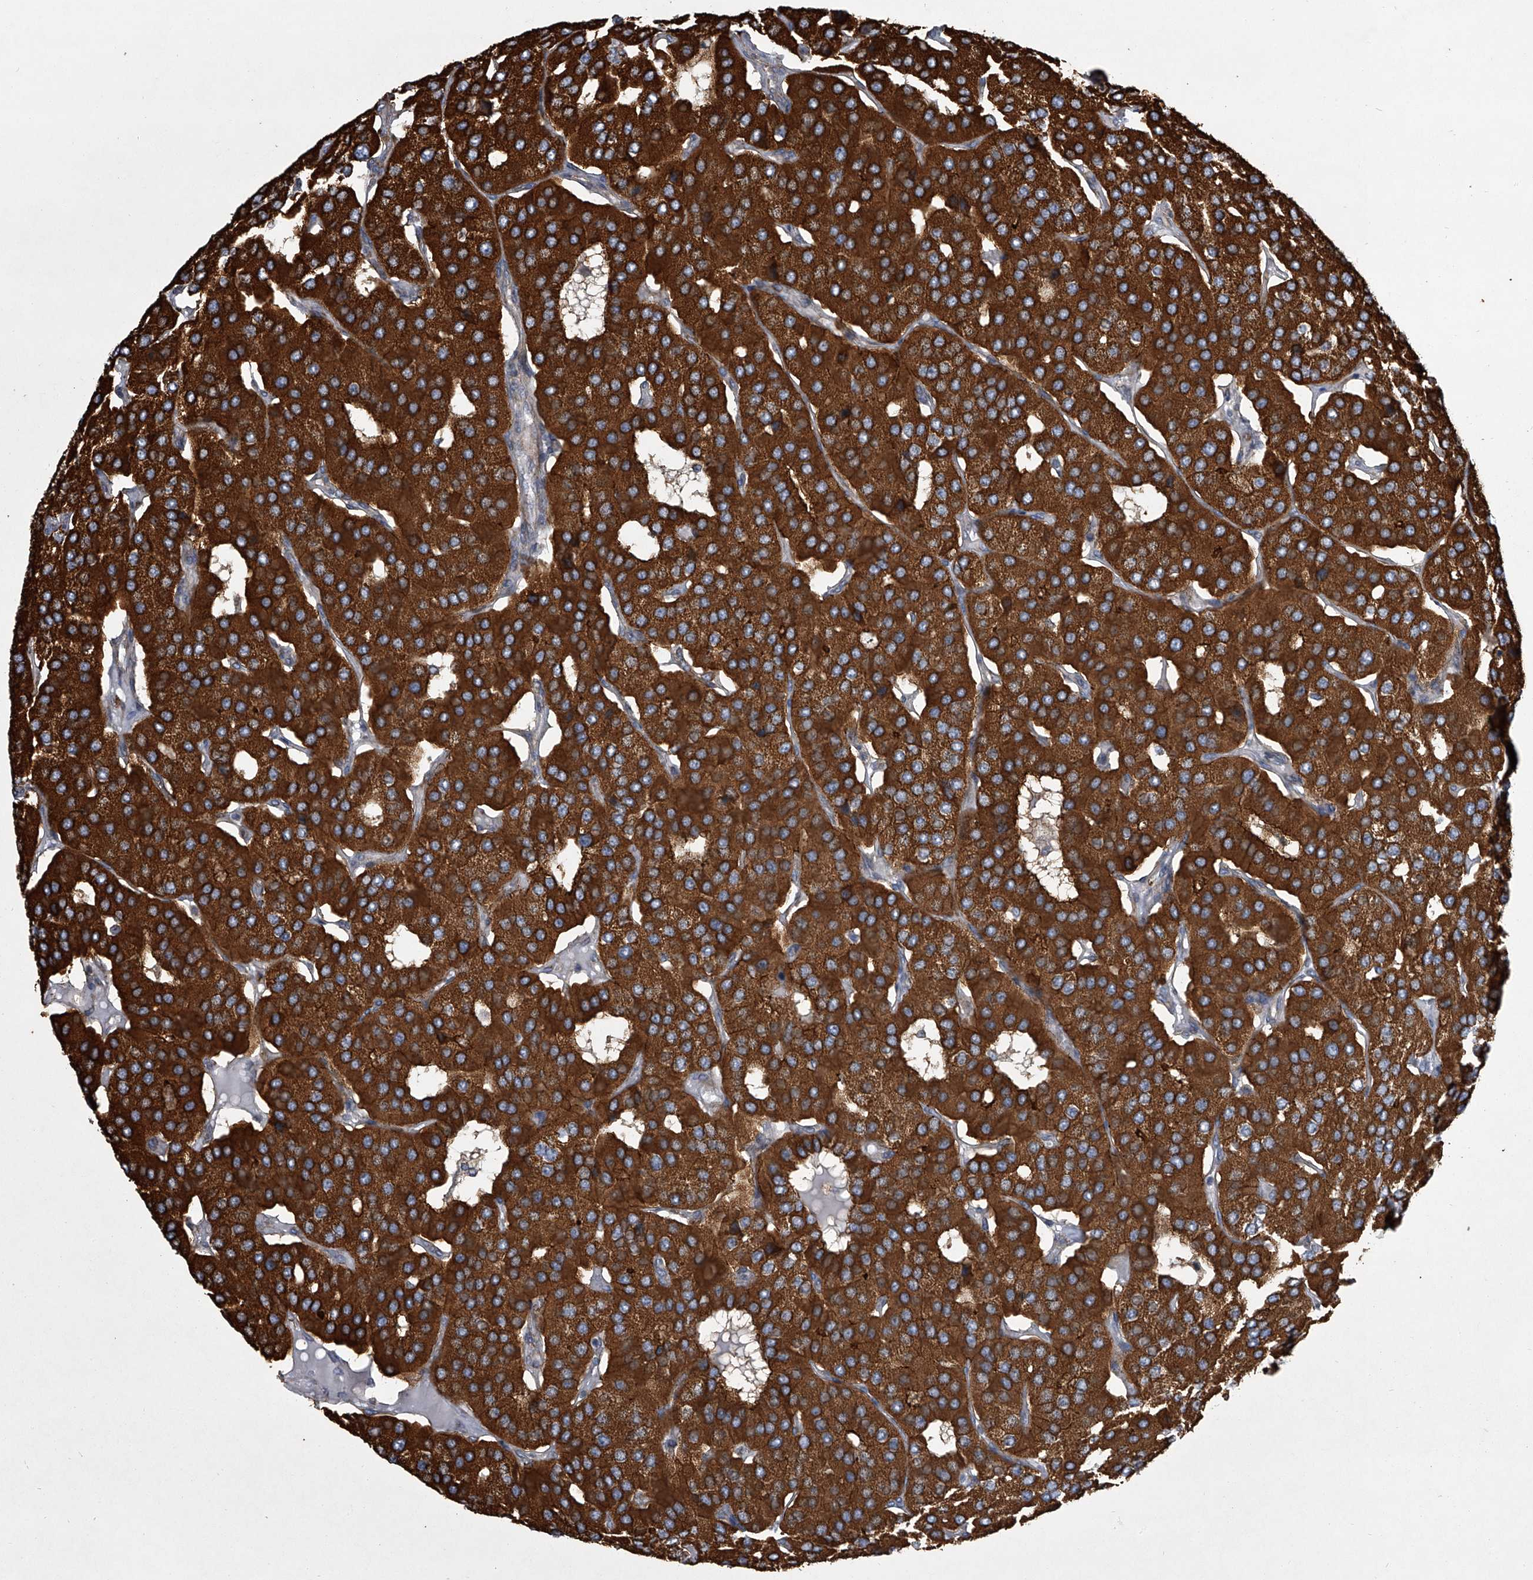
{"staining": {"intensity": "strong", "quantity": ">75%", "location": "cytoplasmic/membranous"}, "tissue": "parathyroid gland", "cell_type": "Glandular cells", "image_type": "normal", "snomed": [{"axis": "morphology", "description": "Normal tissue, NOS"}, {"axis": "morphology", "description": "Adenoma, NOS"}, {"axis": "topography", "description": "Parathyroid gland"}], "caption": "Parathyroid gland stained with a brown dye reveals strong cytoplasmic/membranous positive staining in approximately >75% of glandular cells.", "gene": "ZC3H15", "patient": {"sex": "female", "age": 86}}